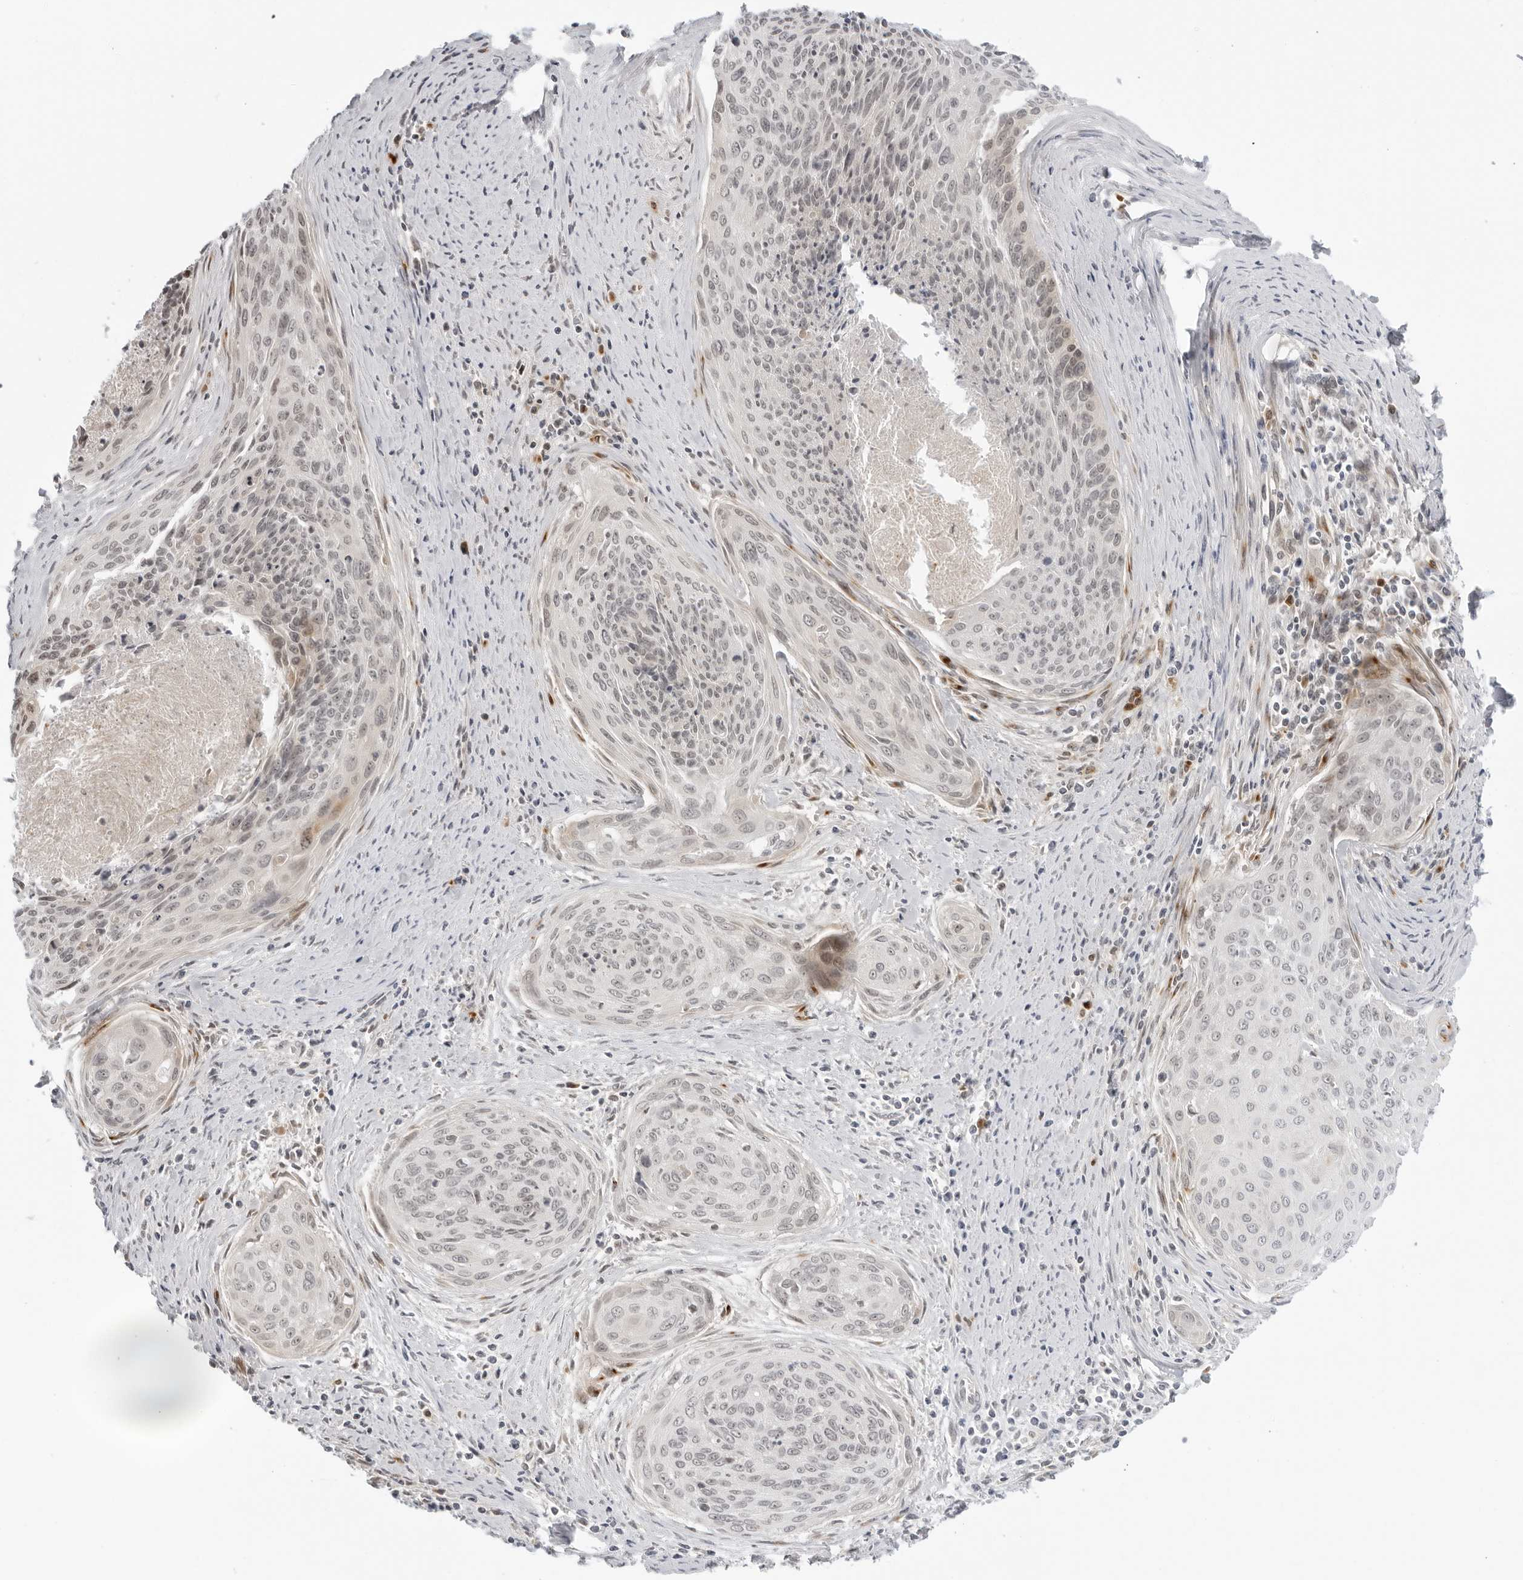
{"staining": {"intensity": "weak", "quantity": "25%-75%", "location": "nuclear"}, "tissue": "cervical cancer", "cell_type": "Tumor cells", "image_type": "cancer", "snomed": [{"axis": "morphology", "description": "Squamous cell carcinoma, NOS"}, {"axis": "topography", "description": "Cervix"}], "caption": "Immunohistochemical staining of cervical cancer demonstrates low levels of weak nuclear expression in about 25%-75% of tumor cells. The protein of interest is stained brown, and the nuclei are stained in blue (DAB (3,3'-diaminobenzidine) IHC with brightfield microscopy, high magnification).", "gene": "SUGCT", "patient": {"sex": "female", "age": 55}}